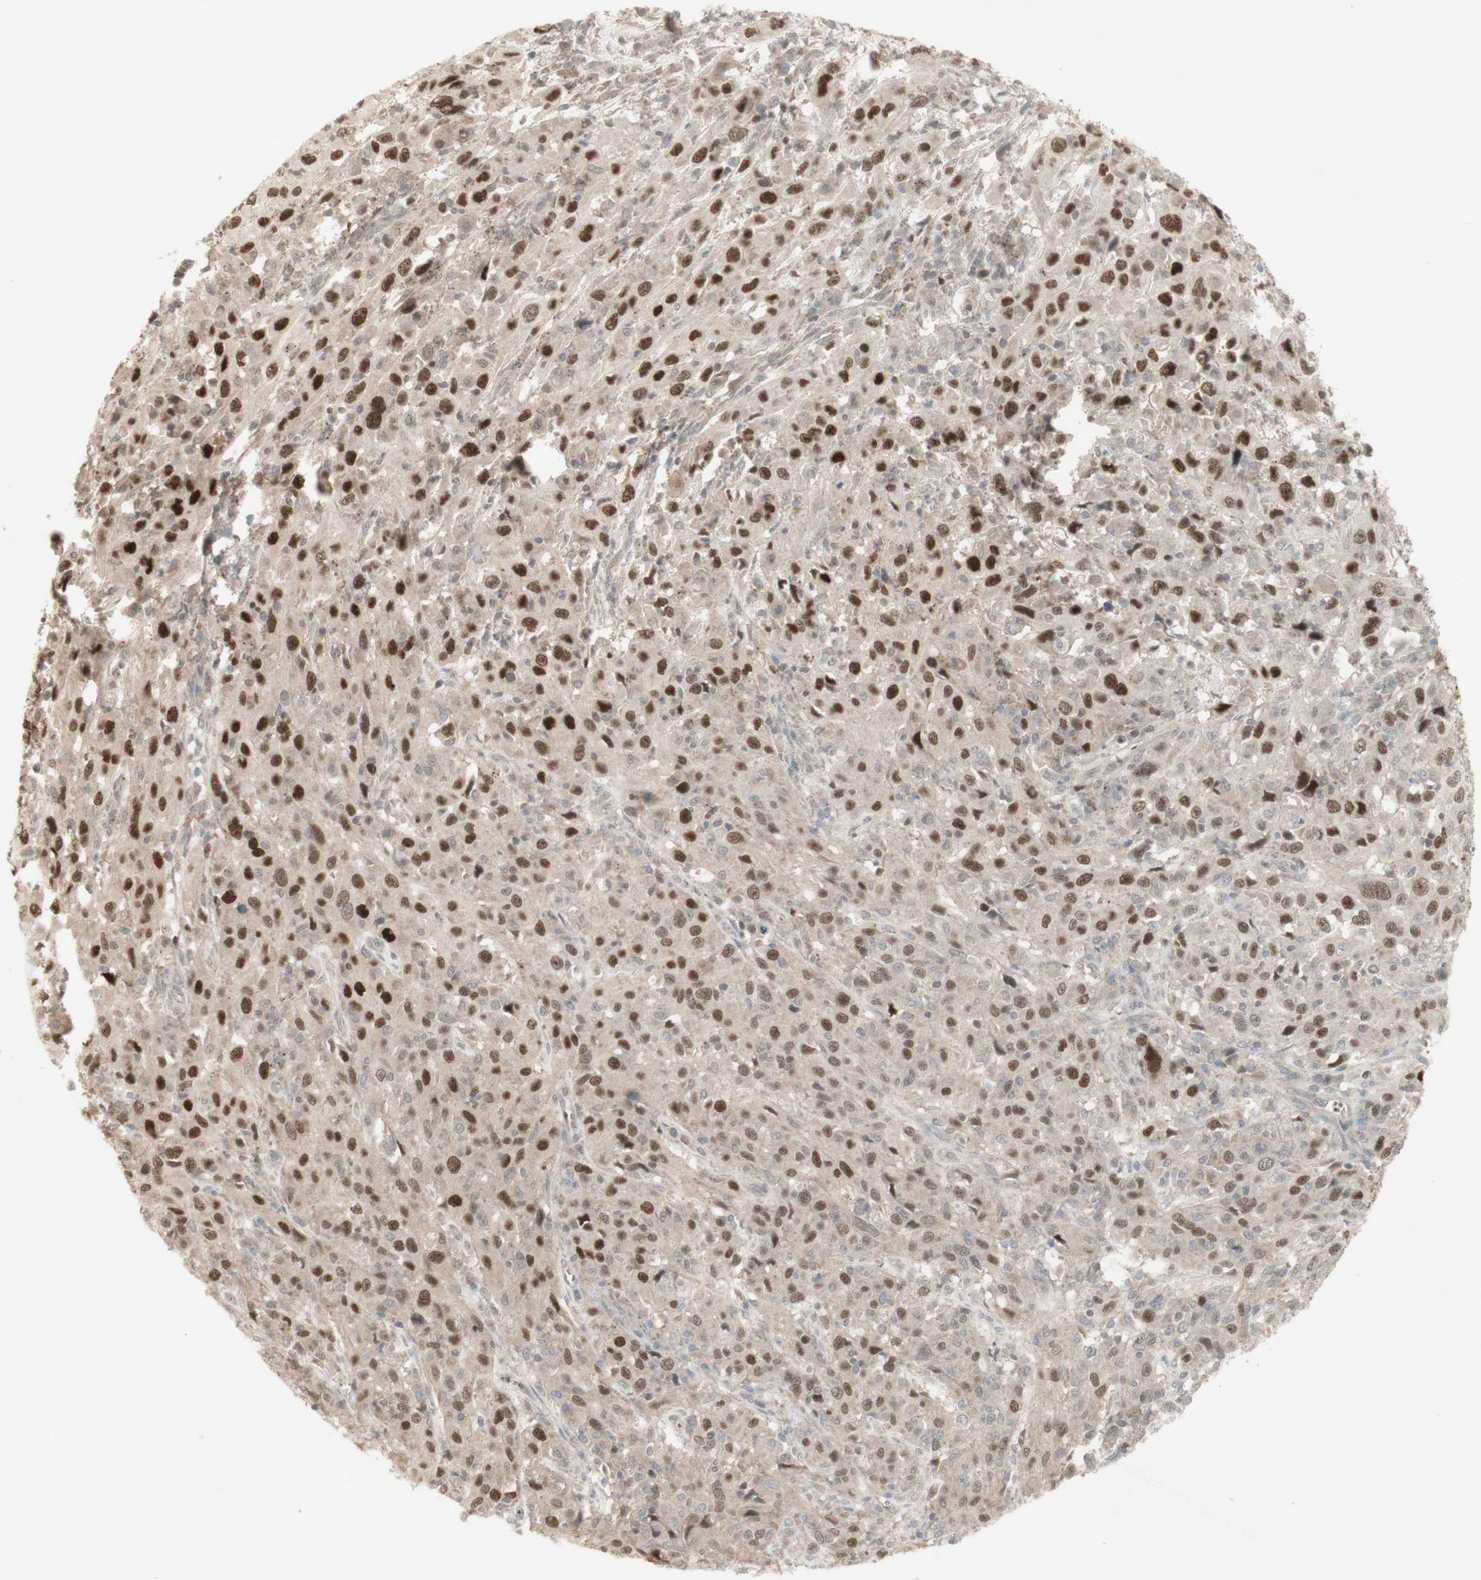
{"staining": {"intensity": "strong", "quantity": ">75%", "location": "cytoplasmic/membranous,nuclear"}, "tissue": "cervical cancer", "cell_type": "Tumor cells", "image_type": "cancer", "snomed": [{"axis": "morphology", "description": "Squamous cell carcinoma, NOS"}, {"axis": "topography", "description": "Cervix"}], "caption": "DAB (3,3'-diaminobenzidine) immunohistochemical staining of squamous cell carcinoma (cervical) demonstrates strong cytoplasmic/membranous and nuclear protein positivity in about >75% of tumor cells.", "gene": "MSH6", "patient": {"sex": "female", "age": 46}}